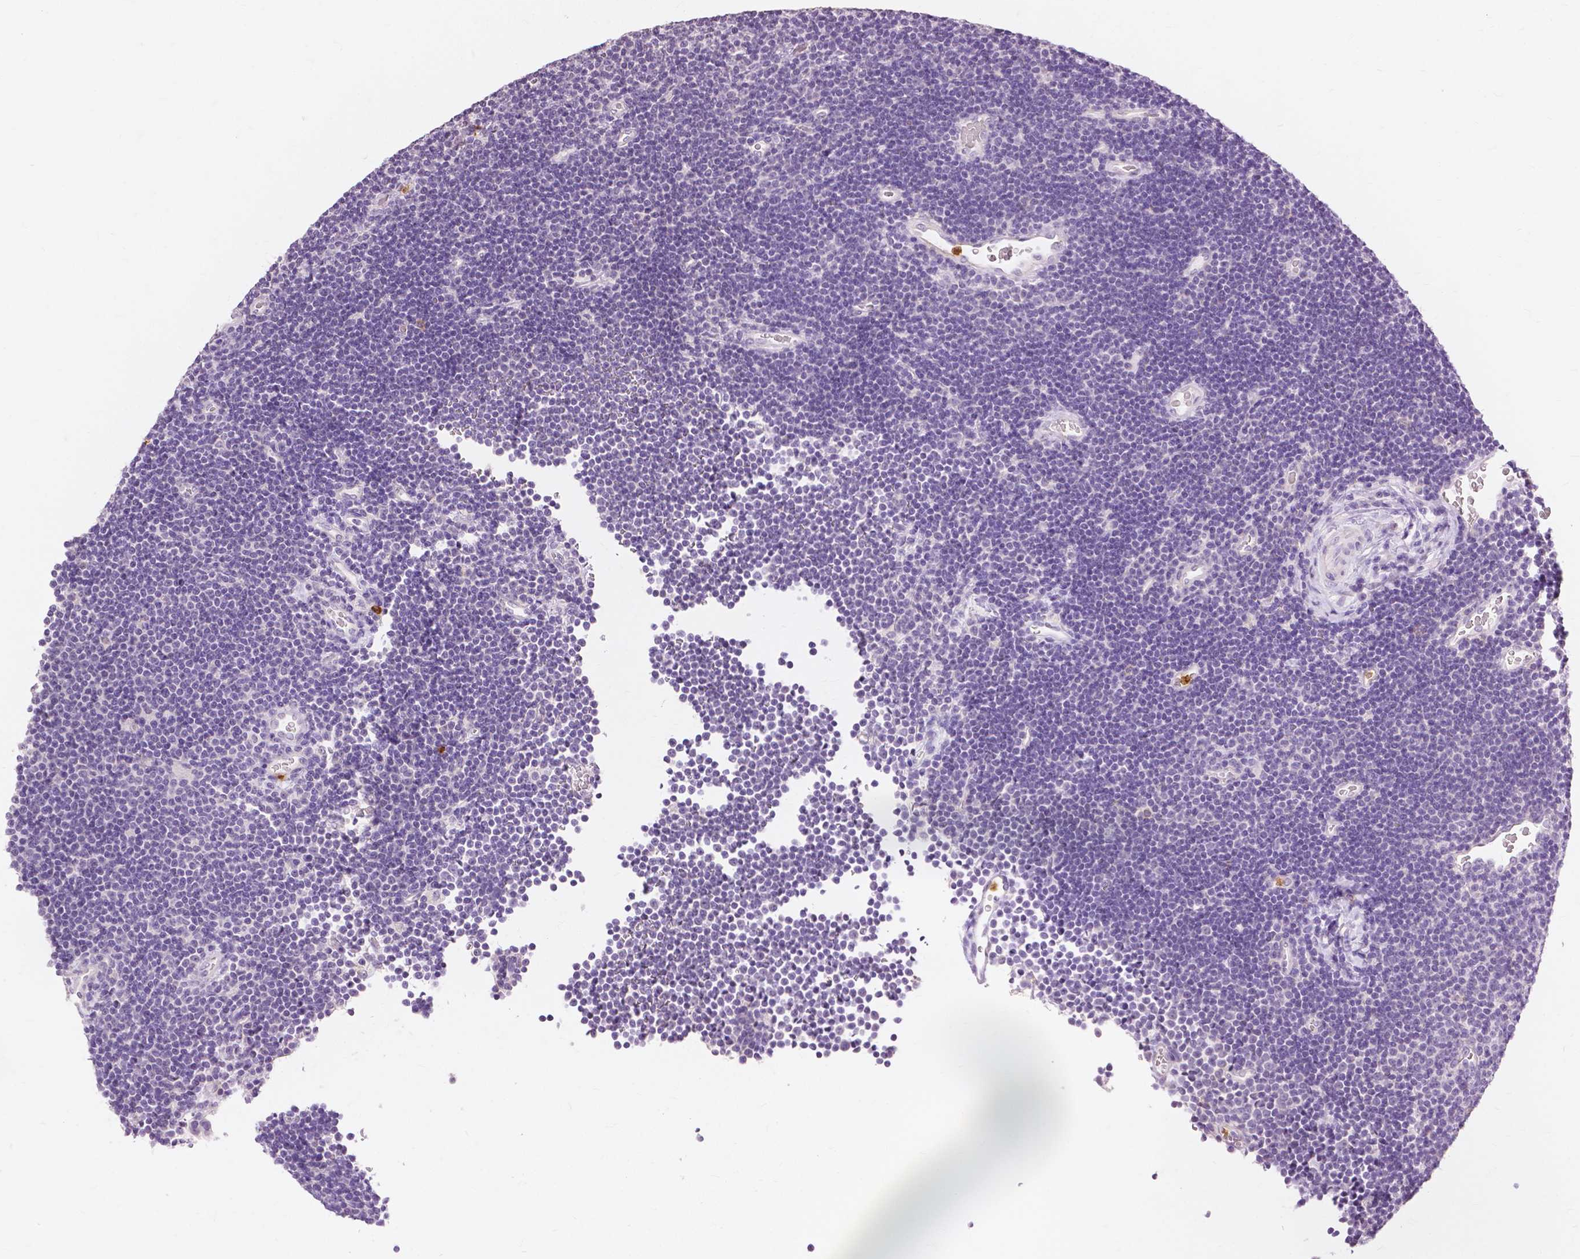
{"staining": {"intensity": "negative", "quantity": "none", "location": "none"}, "tissue": "lymphoma", "cell_type": "Tumor cells", "image_type": "cancer", "snomed": [{"axis": "morphology", "description": "Malignant lymphoma, non-Hodgkin's type, Low grade"}, {"axis": "topography", "description": "Brain"}], "caption": "Photomicrograph shows no significant protein staining in tumor cells of malignant lymphoma, non-Hodgkin's type (low-grade). (DAB (3,3'-diaminobenzidine) IHC with hematoxylin counter stain).", "gene": "CXCR2", "patient": {"sex": "female", "age": 66}}